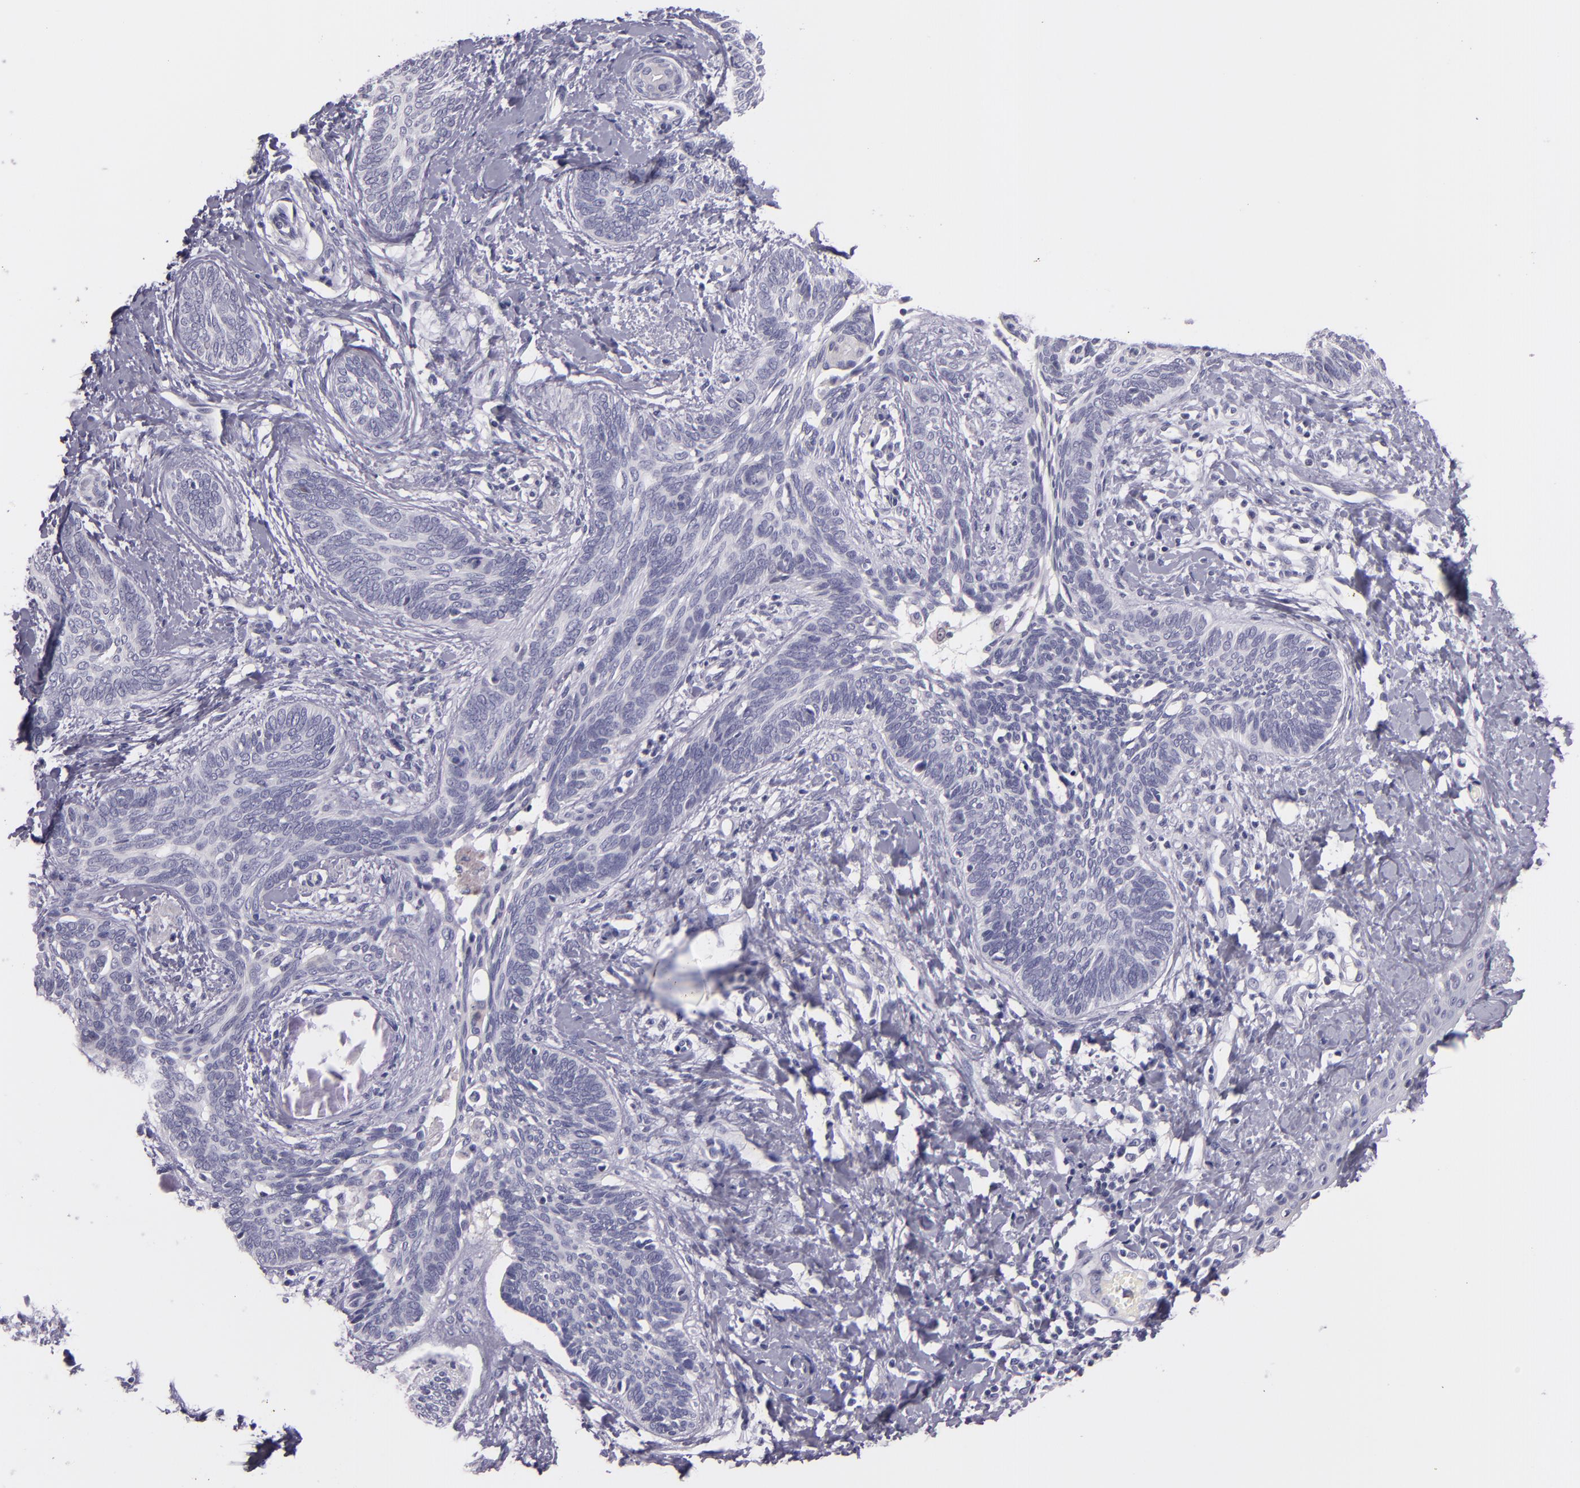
{"staining": {"intensity": "negative", "quantity": "none", "location": "none"}, "tissue": "skin cancer", "cell_type": "Tumor cells", "image_type": "cancer", "snomed": [{"axis": "morphology", "description": "Basal cell carcinoma"}, {"axis": "topography", "description": "Skin"}], "caption": "Image shows no significant protein expression in tumor cells of skin cancer (basal cell carcinoma).", "gene": "HSP90AA1", "patient": {"sex": "female", "age": 81}}